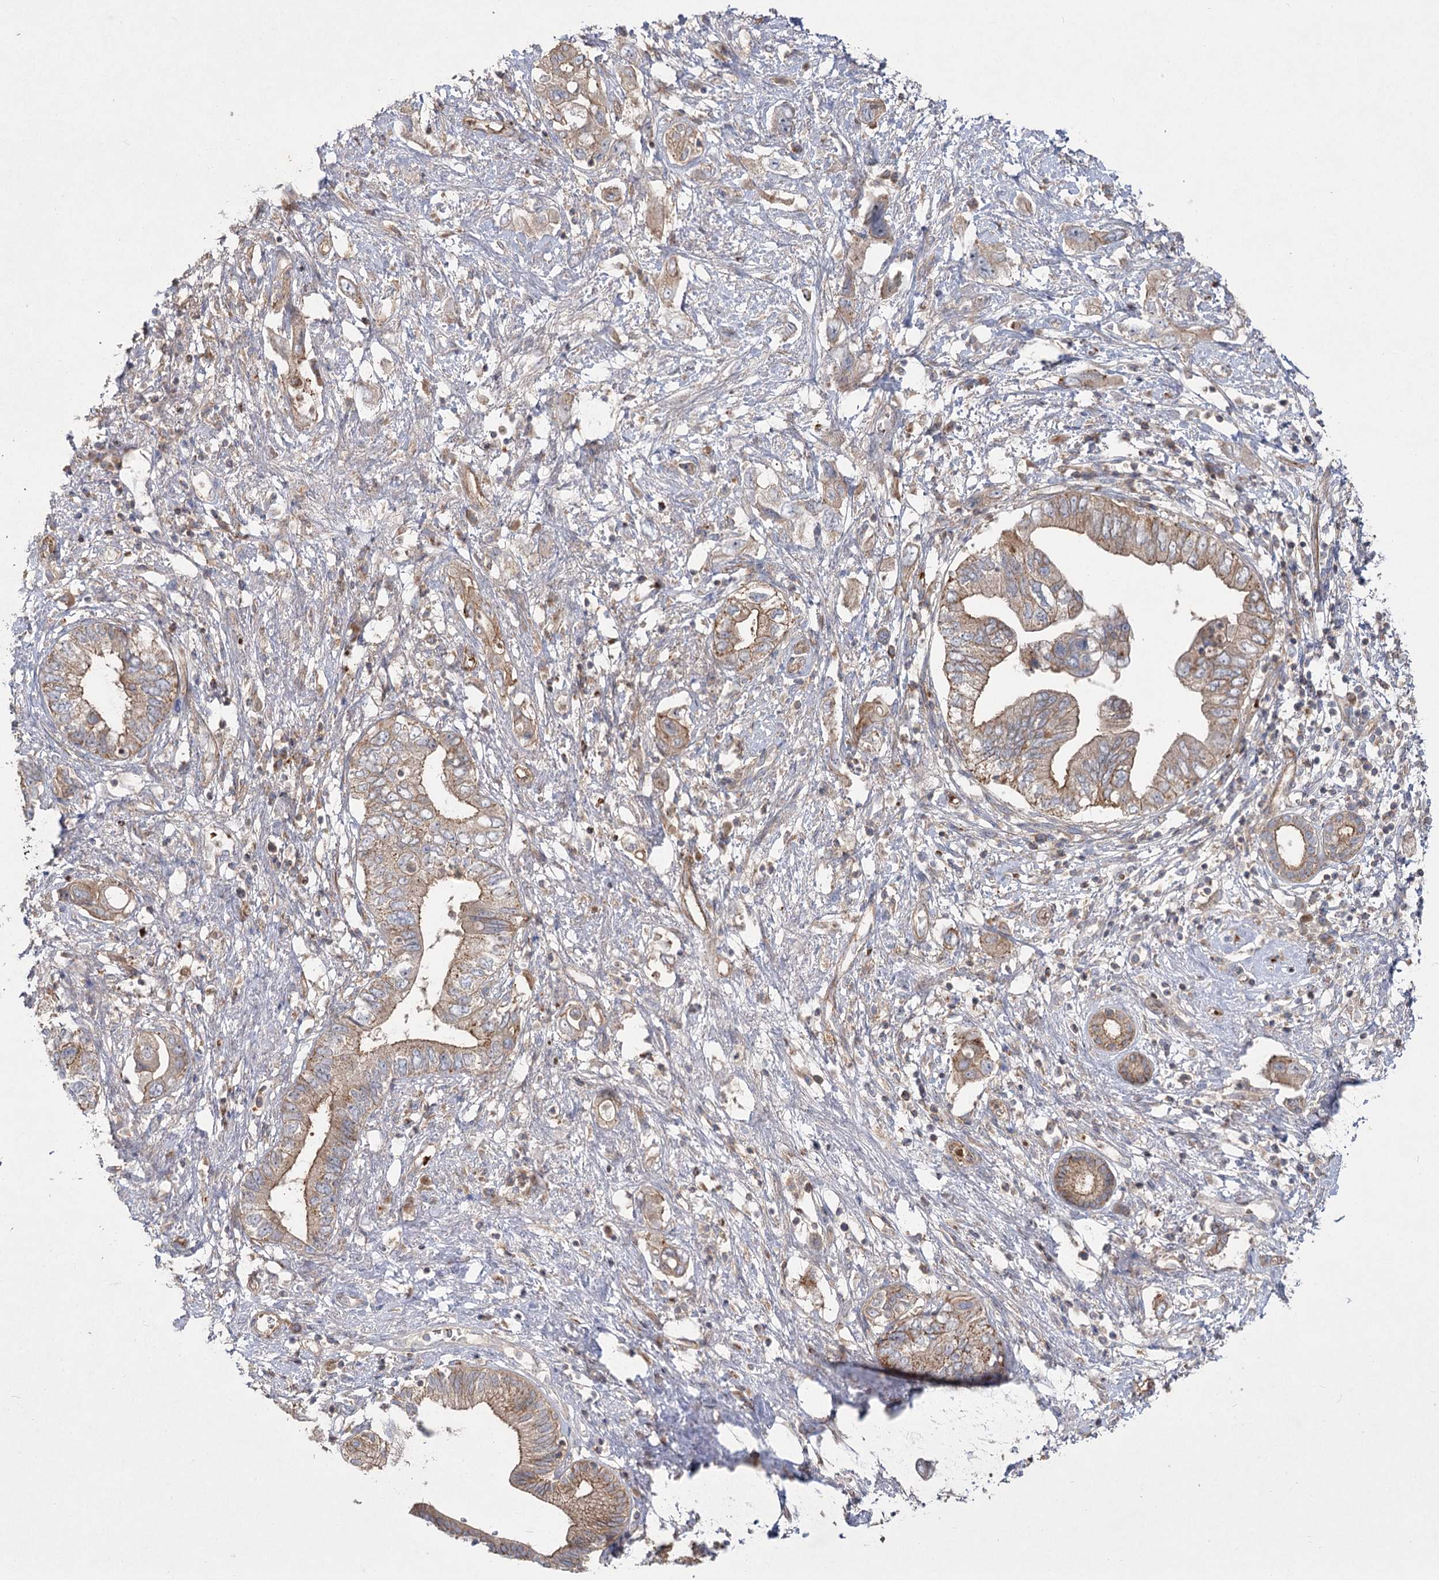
{"staining": {"intensity": "moderate", "quantity": ">75%", "location": "cytoplasmic/membranous"}, "tissue": "pancreatic cancer", "cell_type": "Tumor cells", "image_type": "cancer", "snomed": [{"axis": "morphology", "description": "Adenocarcinoma, NOS"}, {"axis": "topography", "description": "Pancreas"}], "caption": "Immunohistochemical staining of human pancreatic cancer shows medium levels of moderate cytoplasmic/membranous protein positivity in about >75% of tumor cells.", "gene": "KIAA0825", "patient": {"sex": "female", "age": 73}}